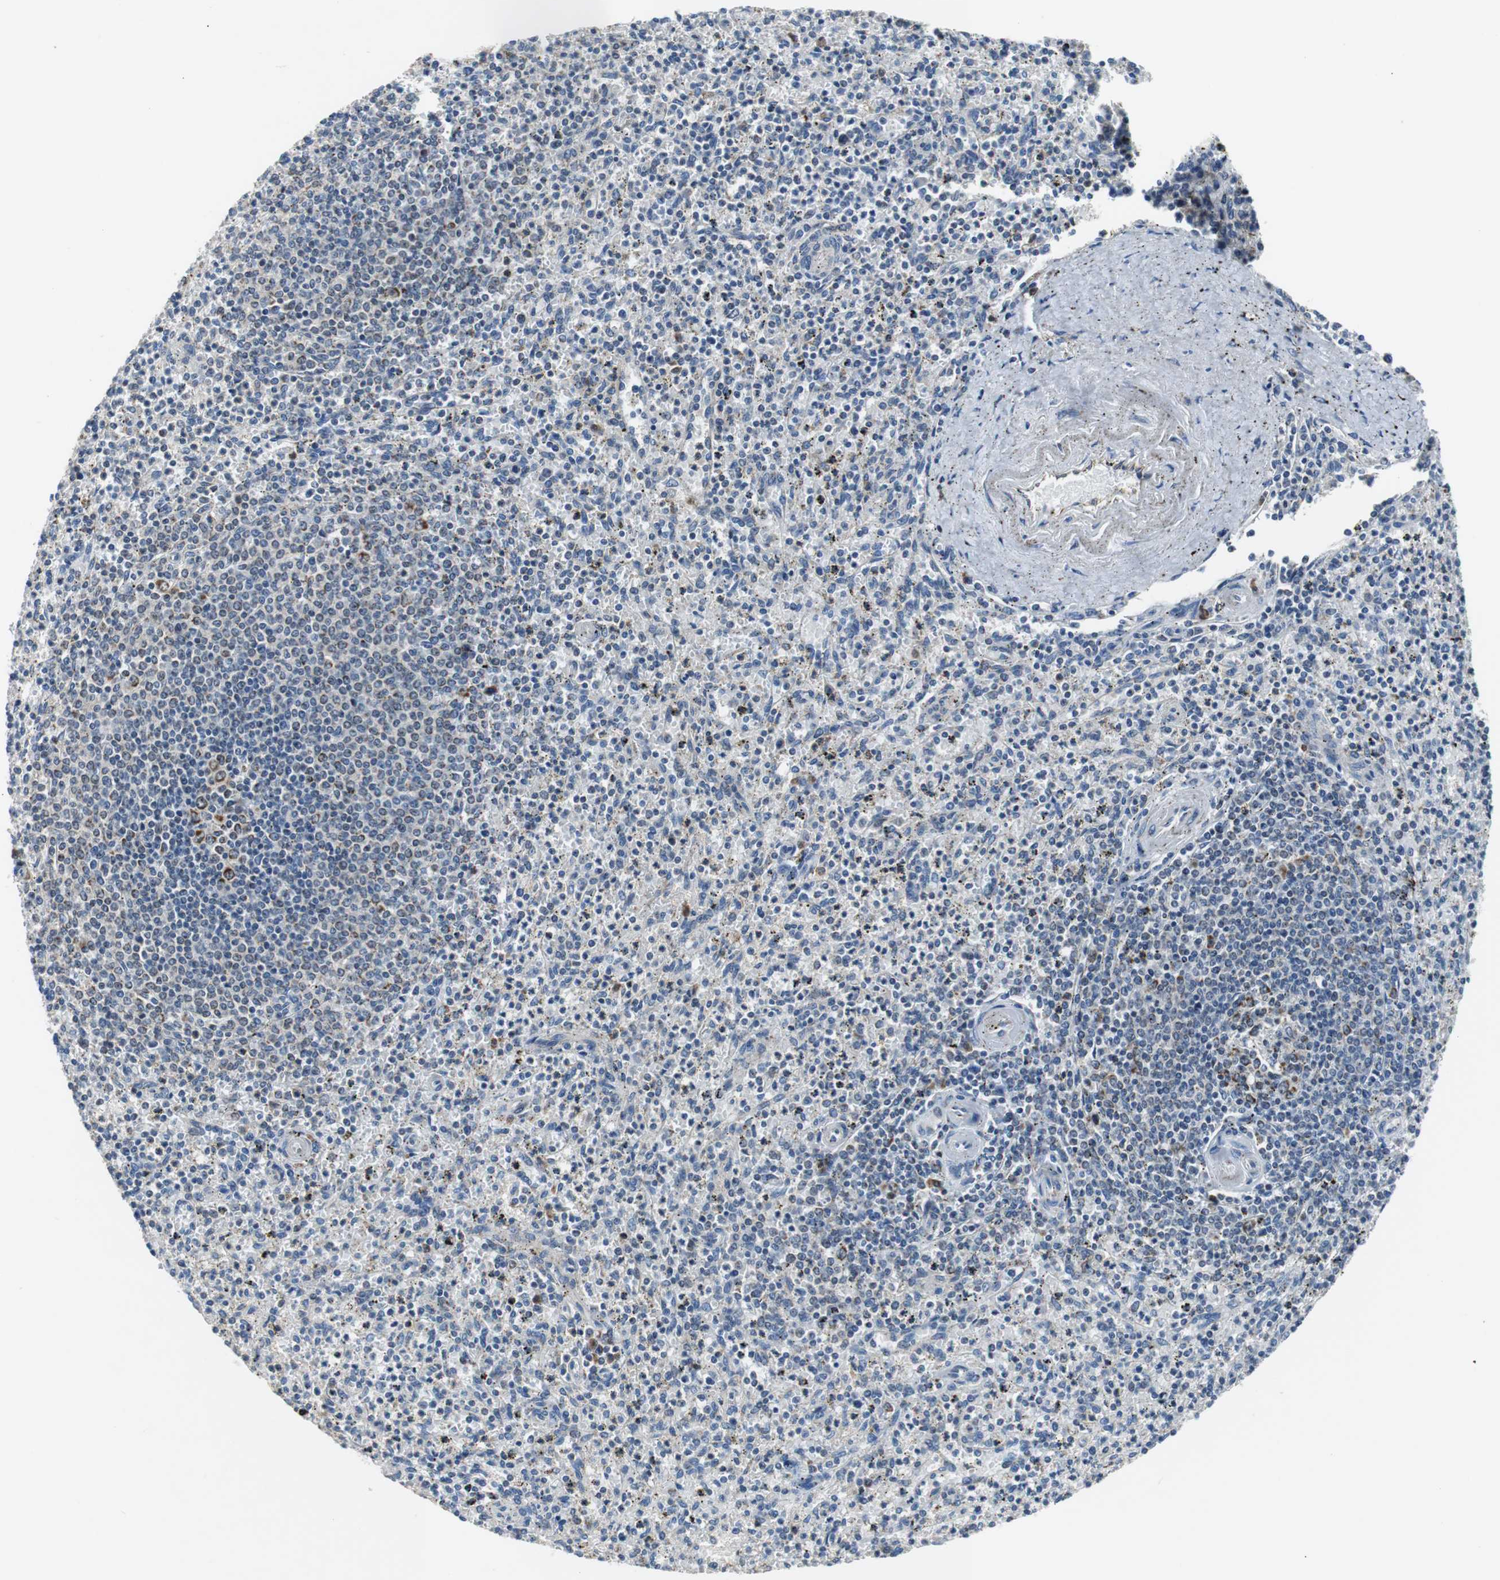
{"staining": {"intensity": "moderate", "quantity": "25%-75%", "location": "cytoplasmic/membranous"}, "tissue": "spleen", "cell_type": "Cells in red pulp", "image_type": "normal", "snomed": [{"axis": "morphology", "description": "Normal tissue, NOS"}, {"axis": "topography", "description": "Spleen"}], "caption": "A medium amount of moderate cytoplasmic/membranous expression is appreciated in about 25%-75% of cells in red pulp in unremarkable spleen.", "gene": "PITRM1", "patient": {"sex": "male", "age": 72}}